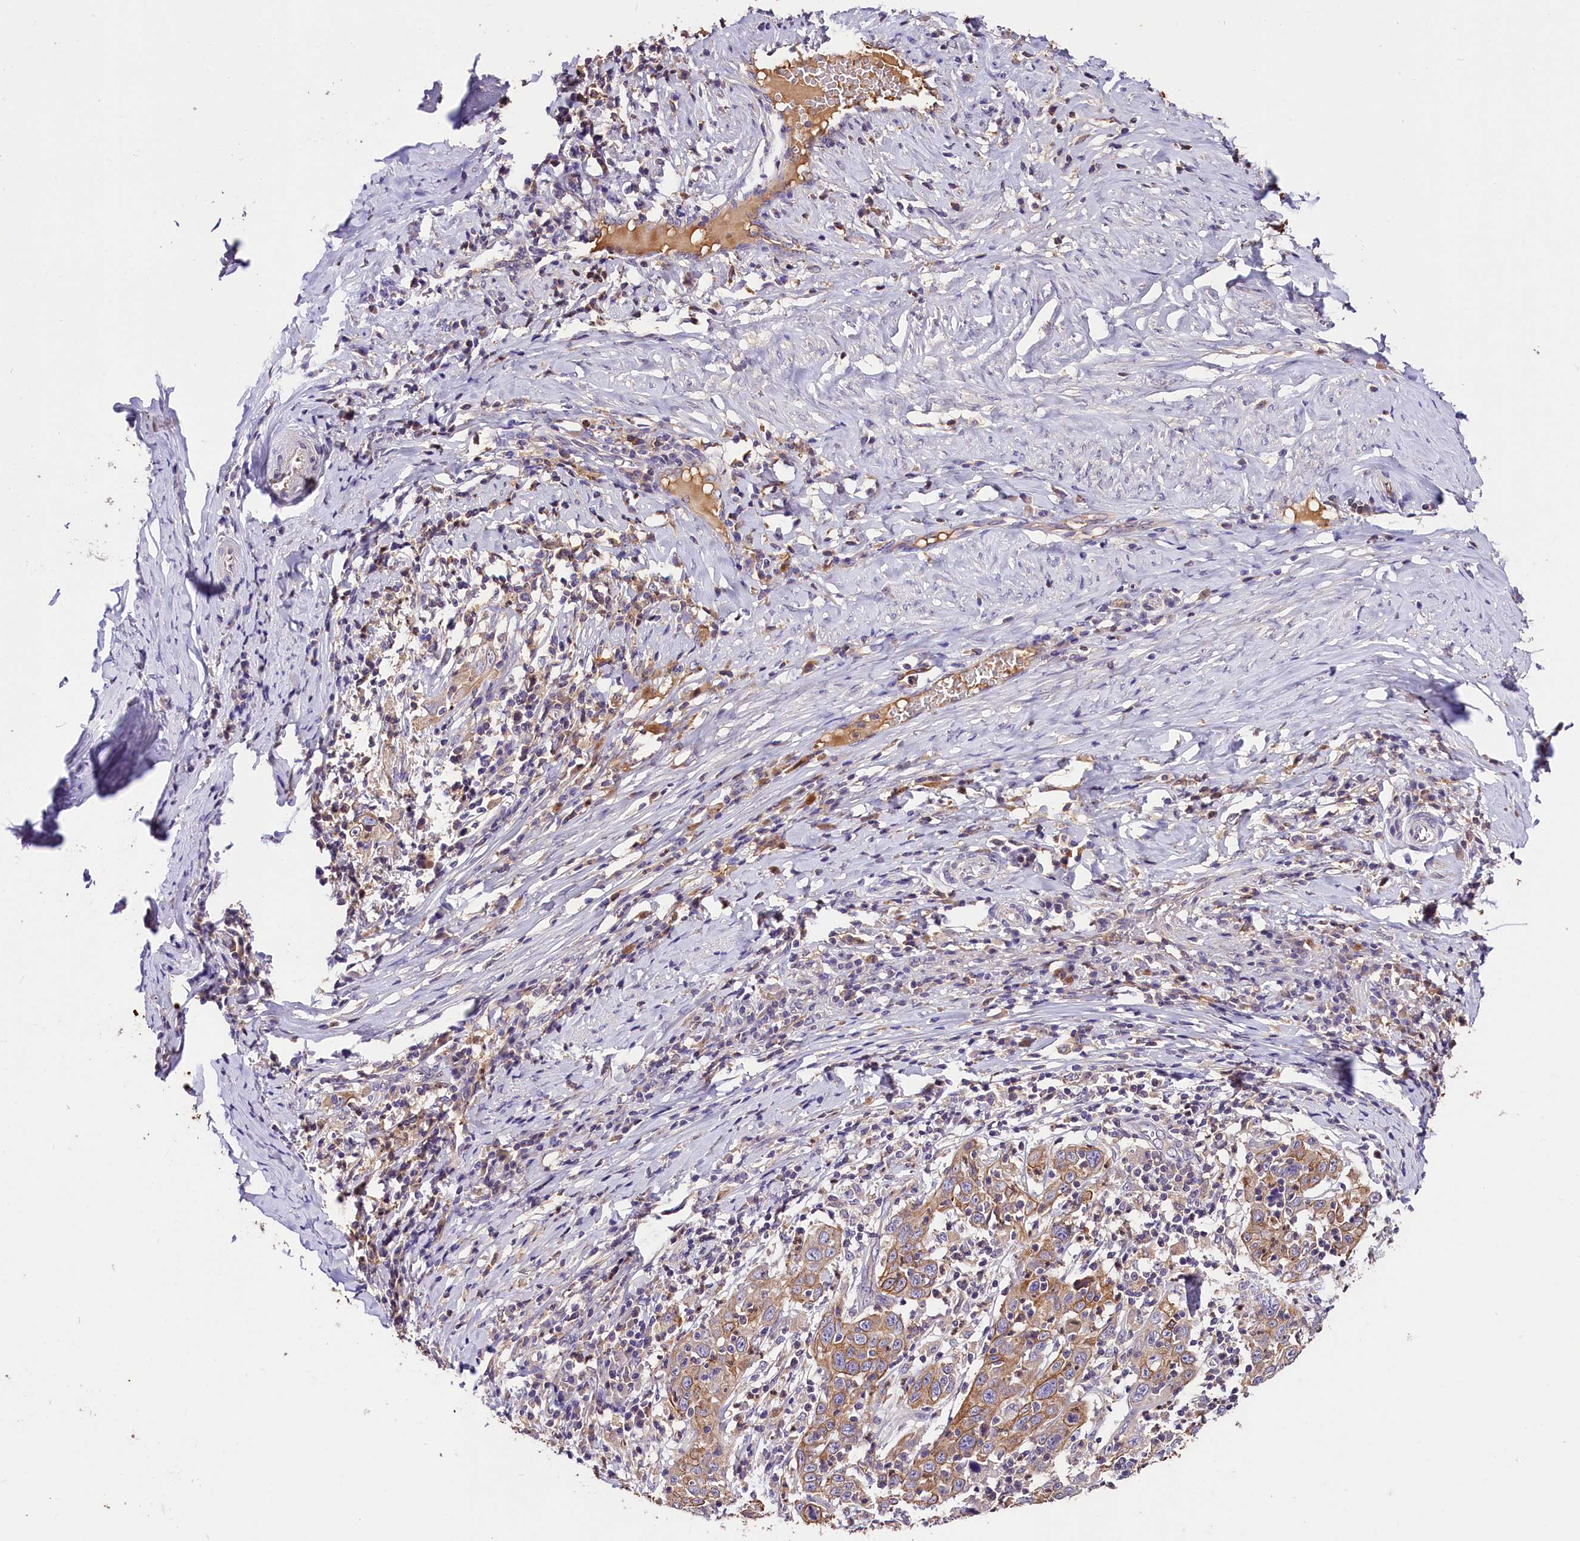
{"staining": {"intensity": "moderate", "quantity": "25%-75%", "location": "cytoplasmic/membranous"}, "tissue": "cervical cancer", "cell_type": "Tumor cells", "image_type": "cancer", "snomed": [{"axis": "morphology", "description": "Squamous cell carcinoma, NOS"}, {"axis": "topography", "description": "Cervix"}], "caption": "The image demonstrates a brown stain indicating the presence of a protein in the cytoplasmic/membranous of tumor cells in cervical squamous cell carcinoma. Using DAB (brown) and hematoxylin (blue) stains, captured at high magnification using brightfield microscopy.", "gene": "ARMC6", "patient": {"sex": "female", "age": 46}}